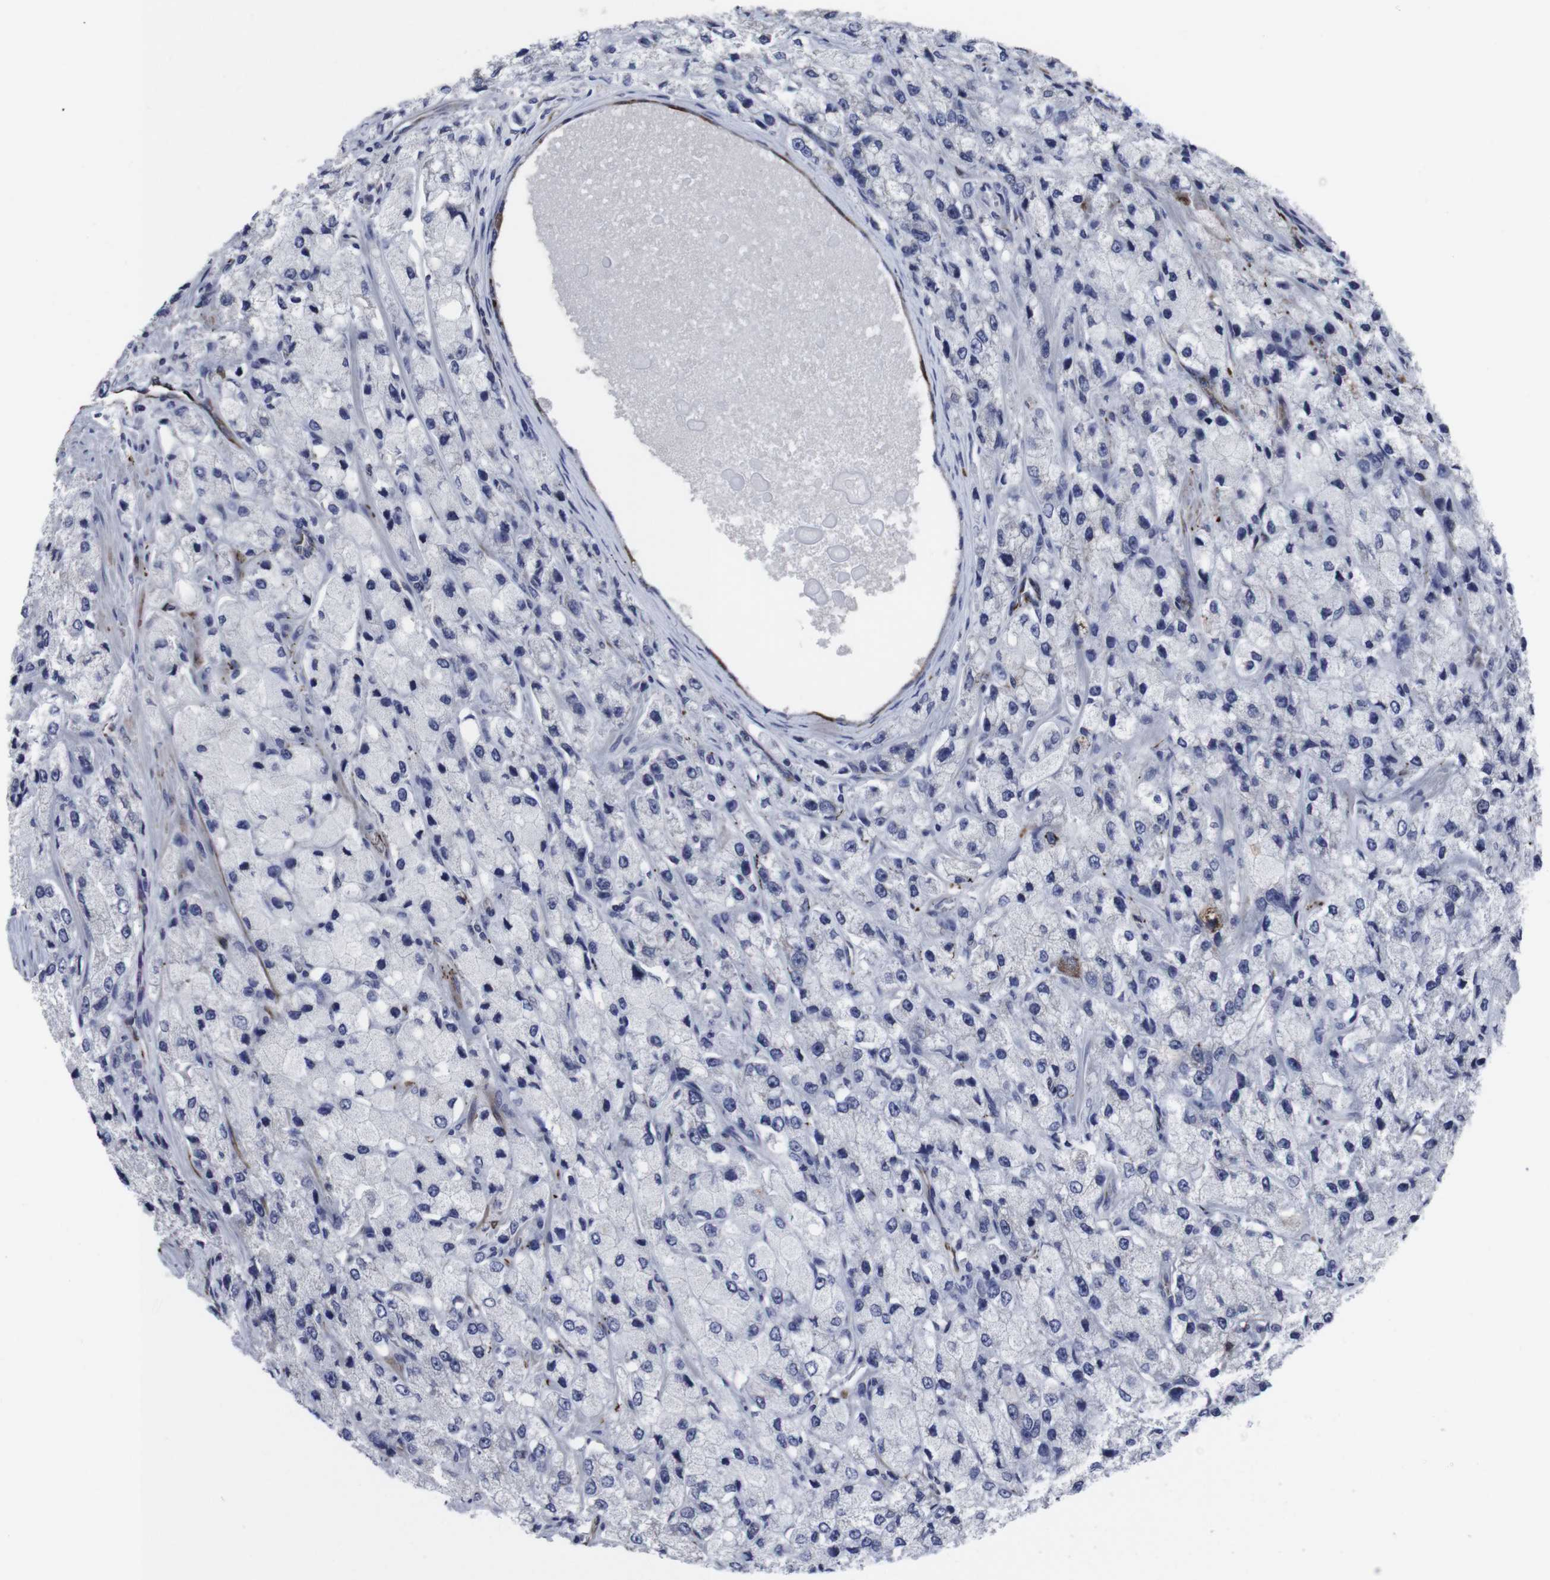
{"staining": {"intensity": "negative", "quantity": "none", "location": "none"}, "tissue": "prostate cancer", "cell_type": "Tumor cells", "image_type": "cancer", "snomed": [{"axis": "morphology", "description": "Adenocarcinoma, High grade"}, {"axis": "topography", "description": "Prostate"}], "caption": "Prostate cancer was stained to show a protein in brown. There is no significant positivity in tumor cells.", "gene": "SNCG", "patient": {"sex": "male", "age": 58}}